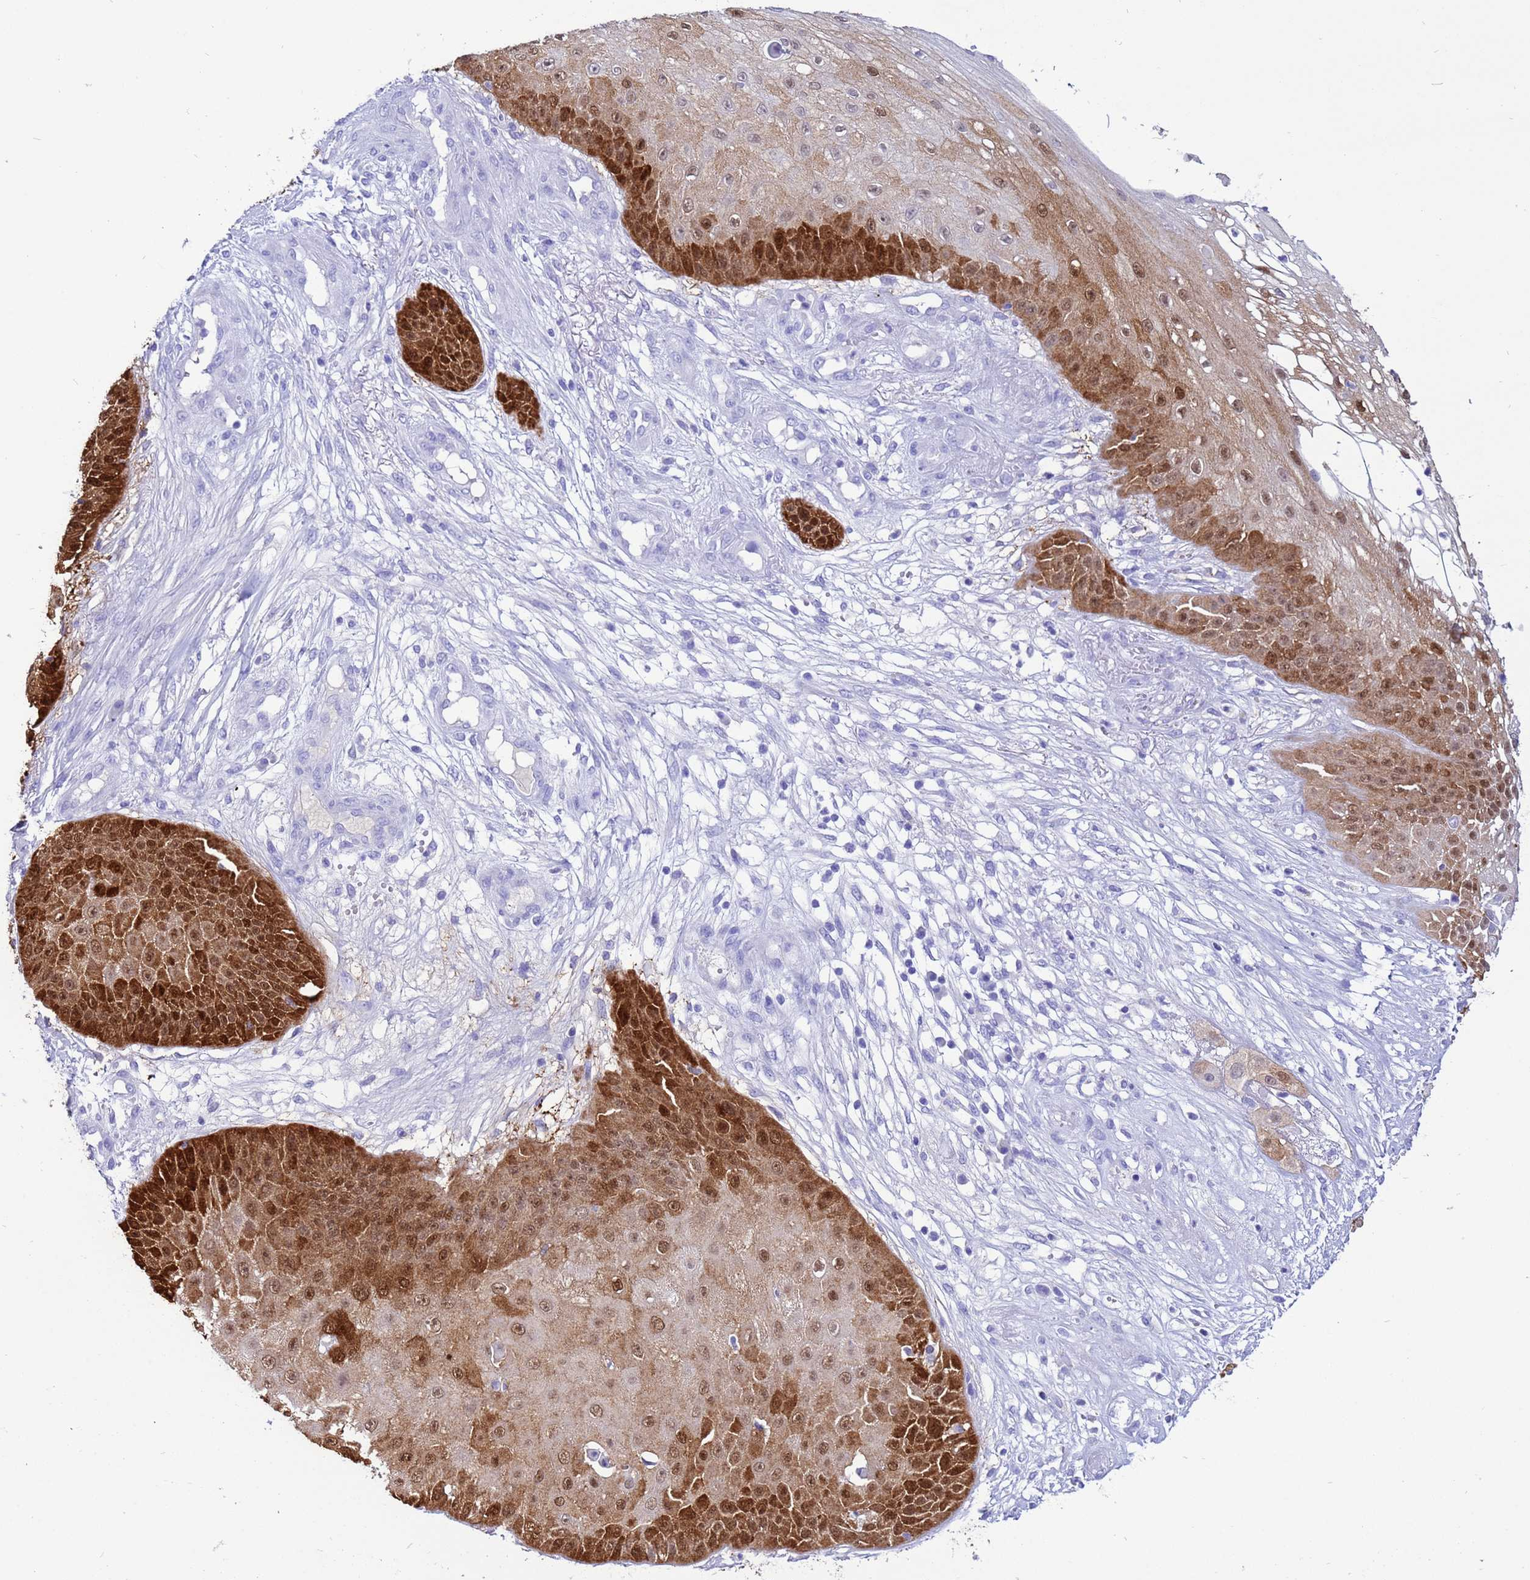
{"staining": {"intensity": "strong", "quantity": "25%-75%", "location": "cytoplasmic/membranous,nuclear"}, "tissue": "skin cancer", "cell_type": "Tumor cells", "image_type": "cancer", "snomed": [{"axis": "morphology", "description": "Squamous cell carcinoma, NOS"}, {"axis": "topography", "description": "Skin"}], "caption": "Tumor cells exhibit high levels of strong cytoplasmic/membranous and nuclear positivity in approximately 25%-75% of cells in skin cancer (squamous cell carcinoma). The staining was performed using DAB (3,3'-diaminobenzidine), with brown indicating positive protein expression. Nuclei are stained blue with hematoxylin.", "gene": "AKR1C2", "patient": {"sex": "male", "age": 70}}